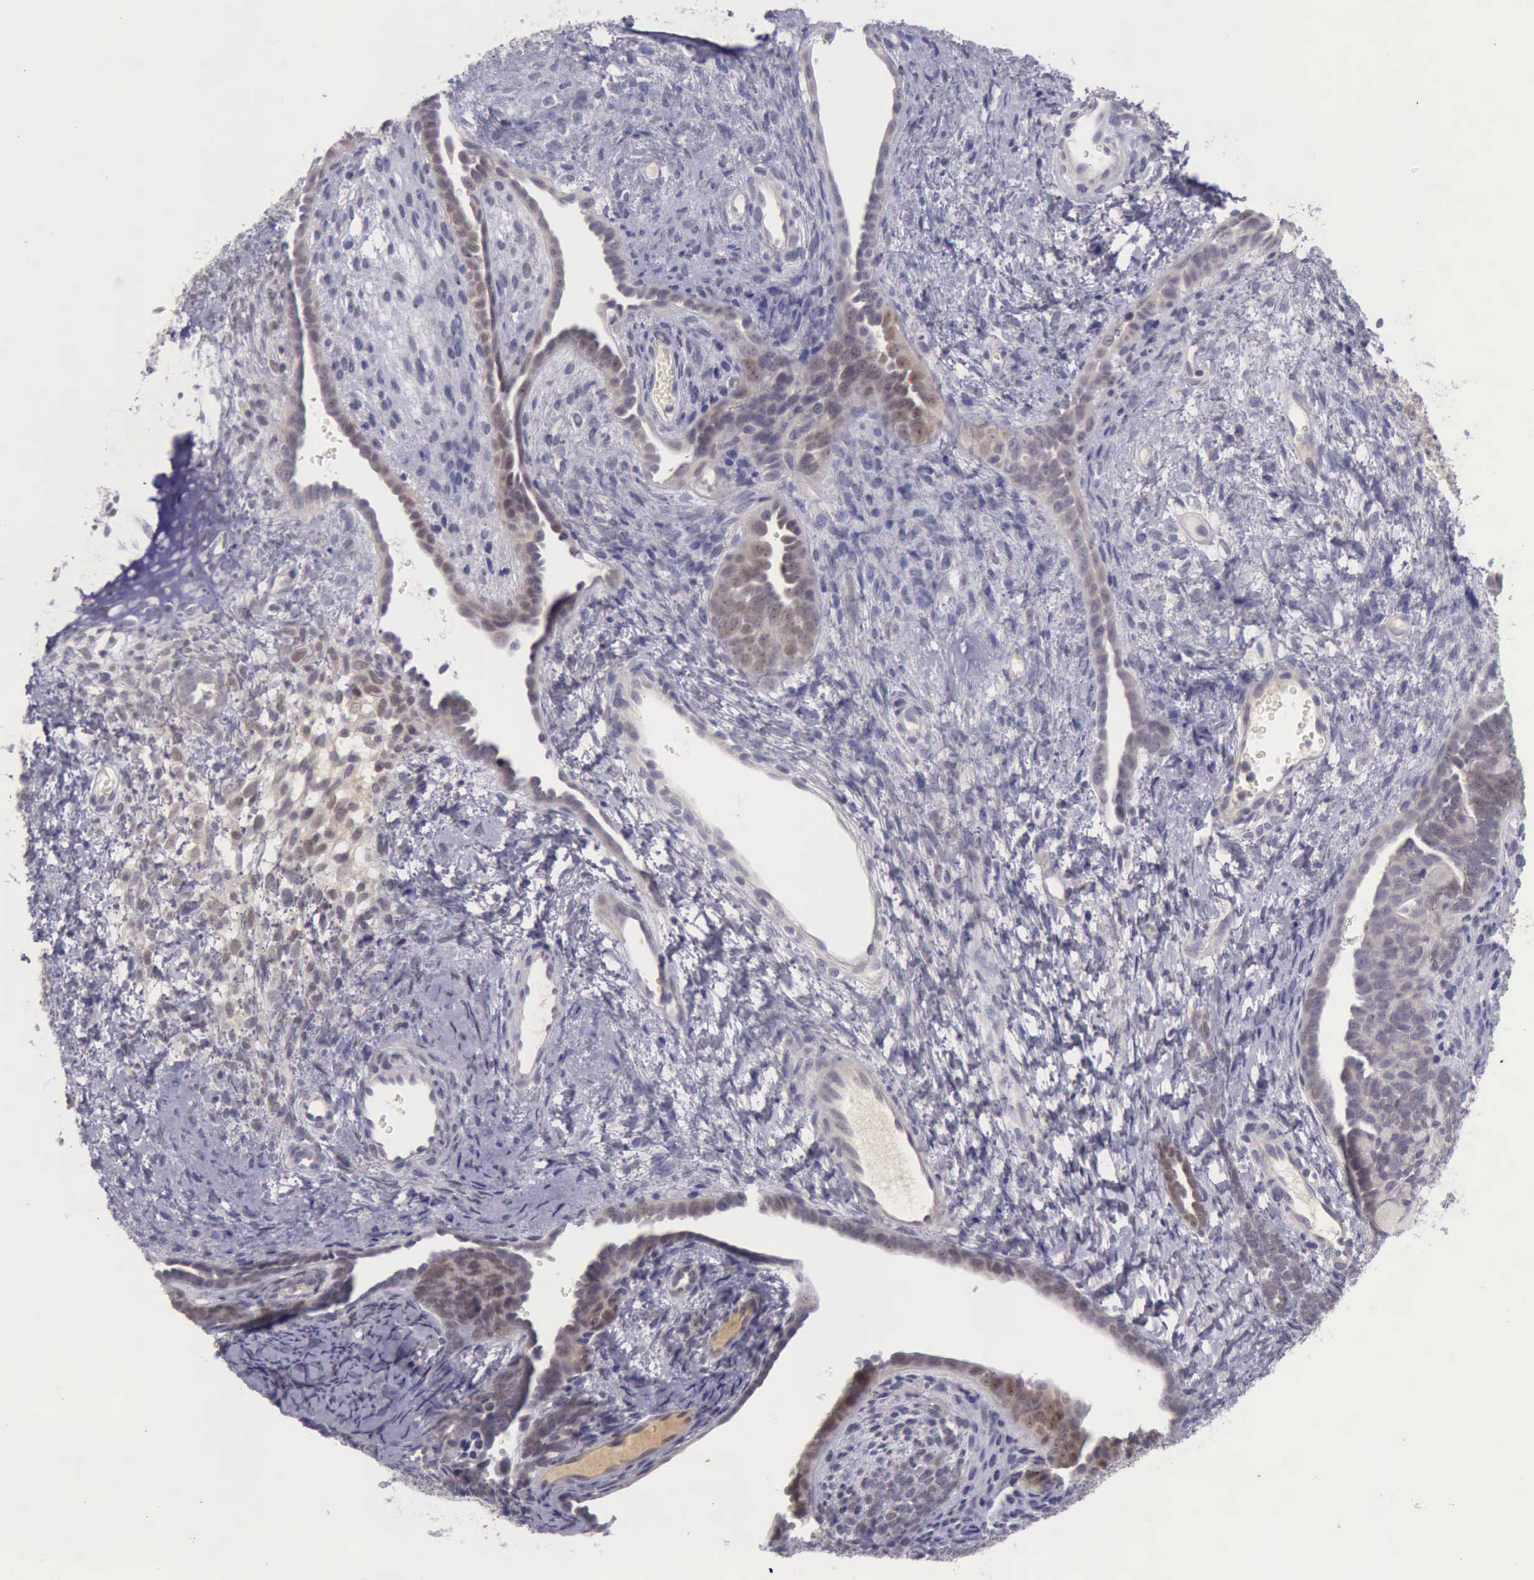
{"staining": {"intensity": "moderate", "quantity": ">75%", "location": "cytoplasmic/membranous,nuclear"}, "tissue": "endometrial cancer", "cell_type": "Tumor cells", "image_type": "cancer", "snomed": [{"axis": "morphology", "description": "Neoplasm, malignant, NOS"}, {"axis": "topography", "description": "Endometrium"}], "caption": "A high-resolution micrograph shows immunohistochemistry staining of endometrial cancer (malignant neoplasm), which demonstrates moderate cytoplasmic/membranous and nuclear staining in about >75% of tumor cells.", "gene": "ARNT2", "patient": {"sex": "female", "age": 74}}